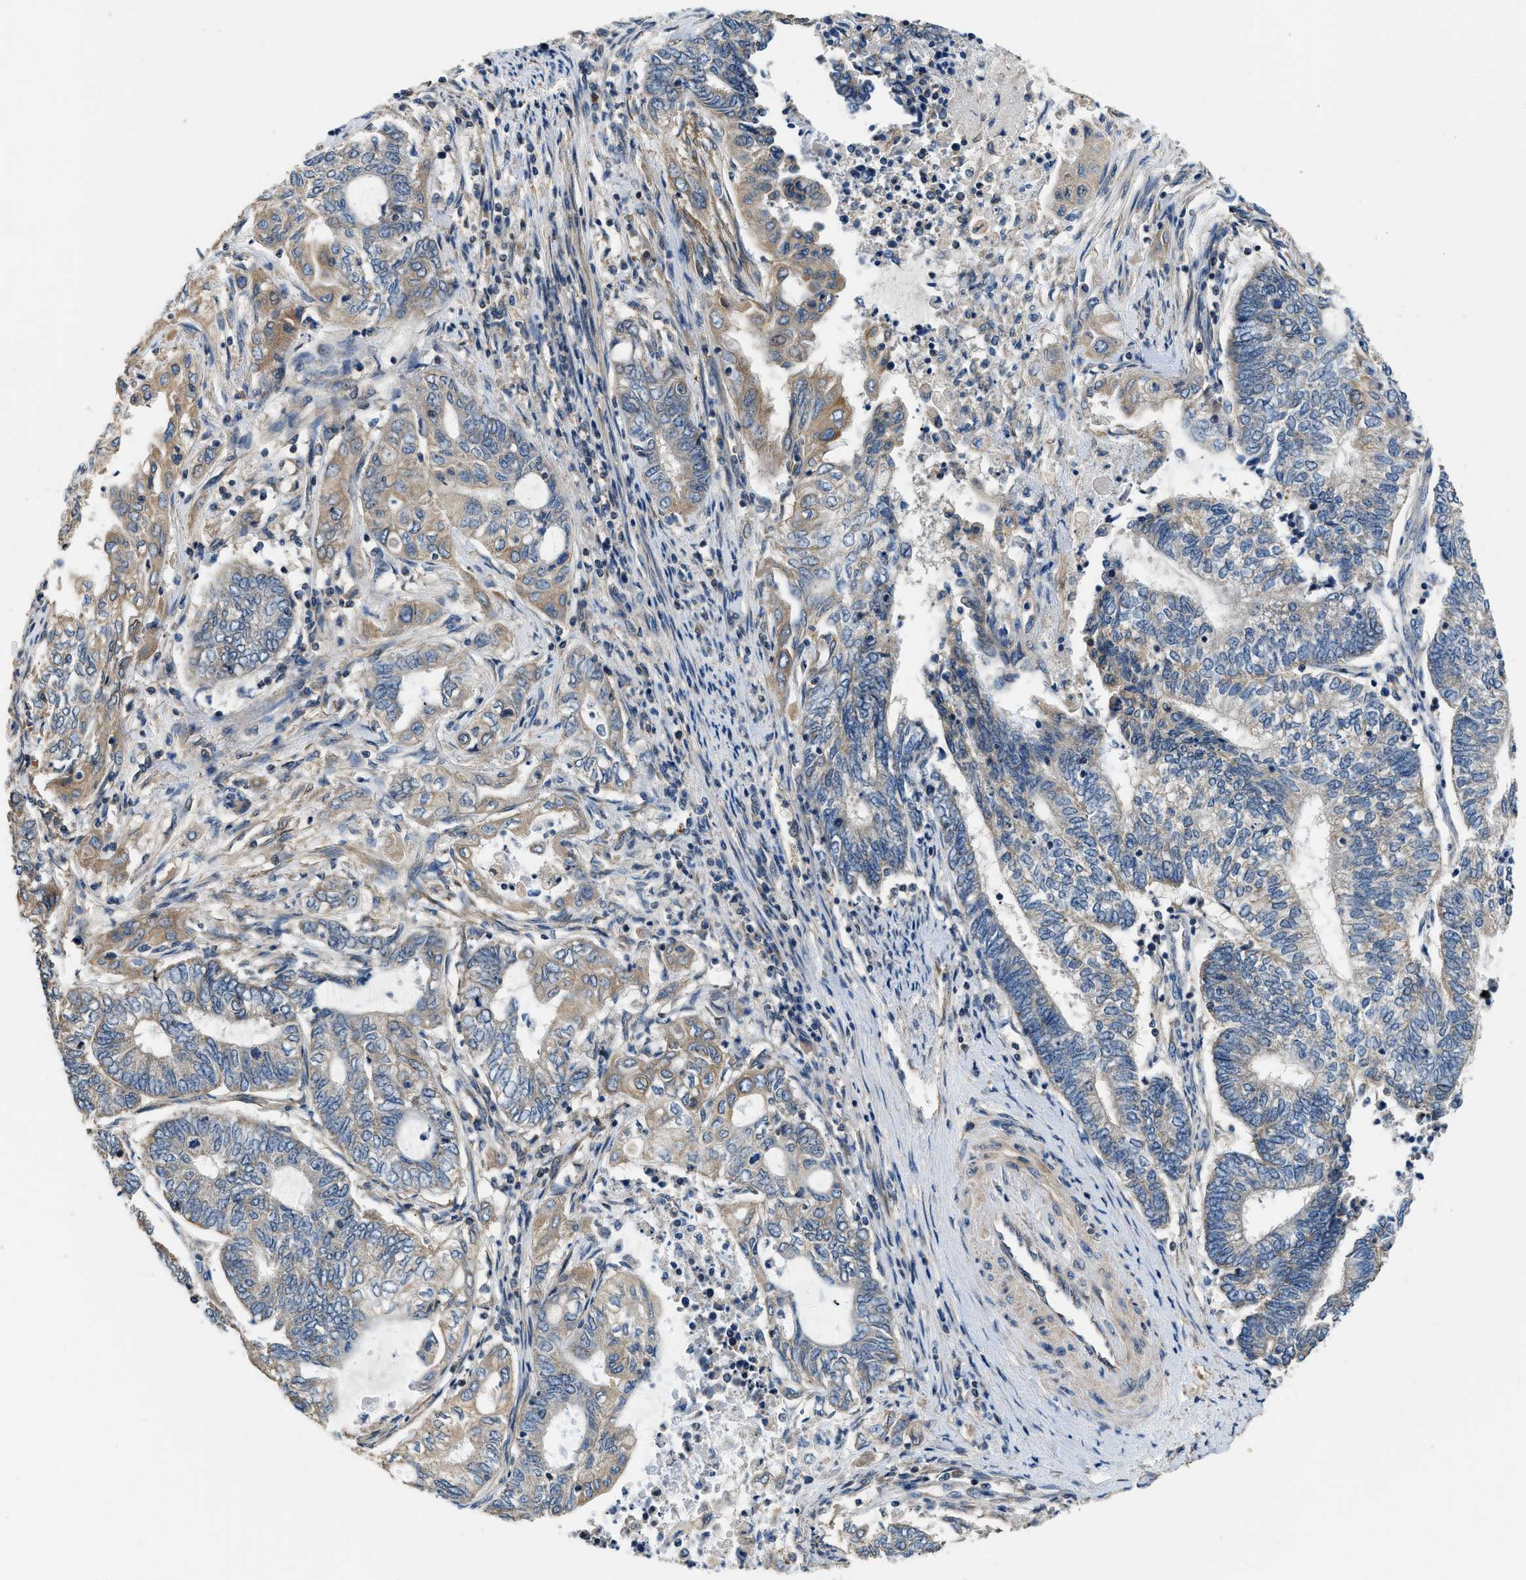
{"staining": {"intensity": "weak", "quantity": "<25%", "location": "cytoplasmic/membranous"}, "tissue": "endometrial cancer", "cell_type": "Tumor cells", "image_type": "cancer", "snomed": [{"axis": "morphology", "description": "Adenocarcinoma, NOS"}, {"axis": "topography", "description": "Uterus"}, {"axis": "topography", "description": "Endometrium"}], "caption": "An immunohistochemistry photomicrograph of endometrial cancer (adenocarcinoma) is shown. There is no staining in tumor cells of endometrial cancer (adenocarcinoma).", "gene": "SSH2", "patient": {"sex": "female", "age": 70}}